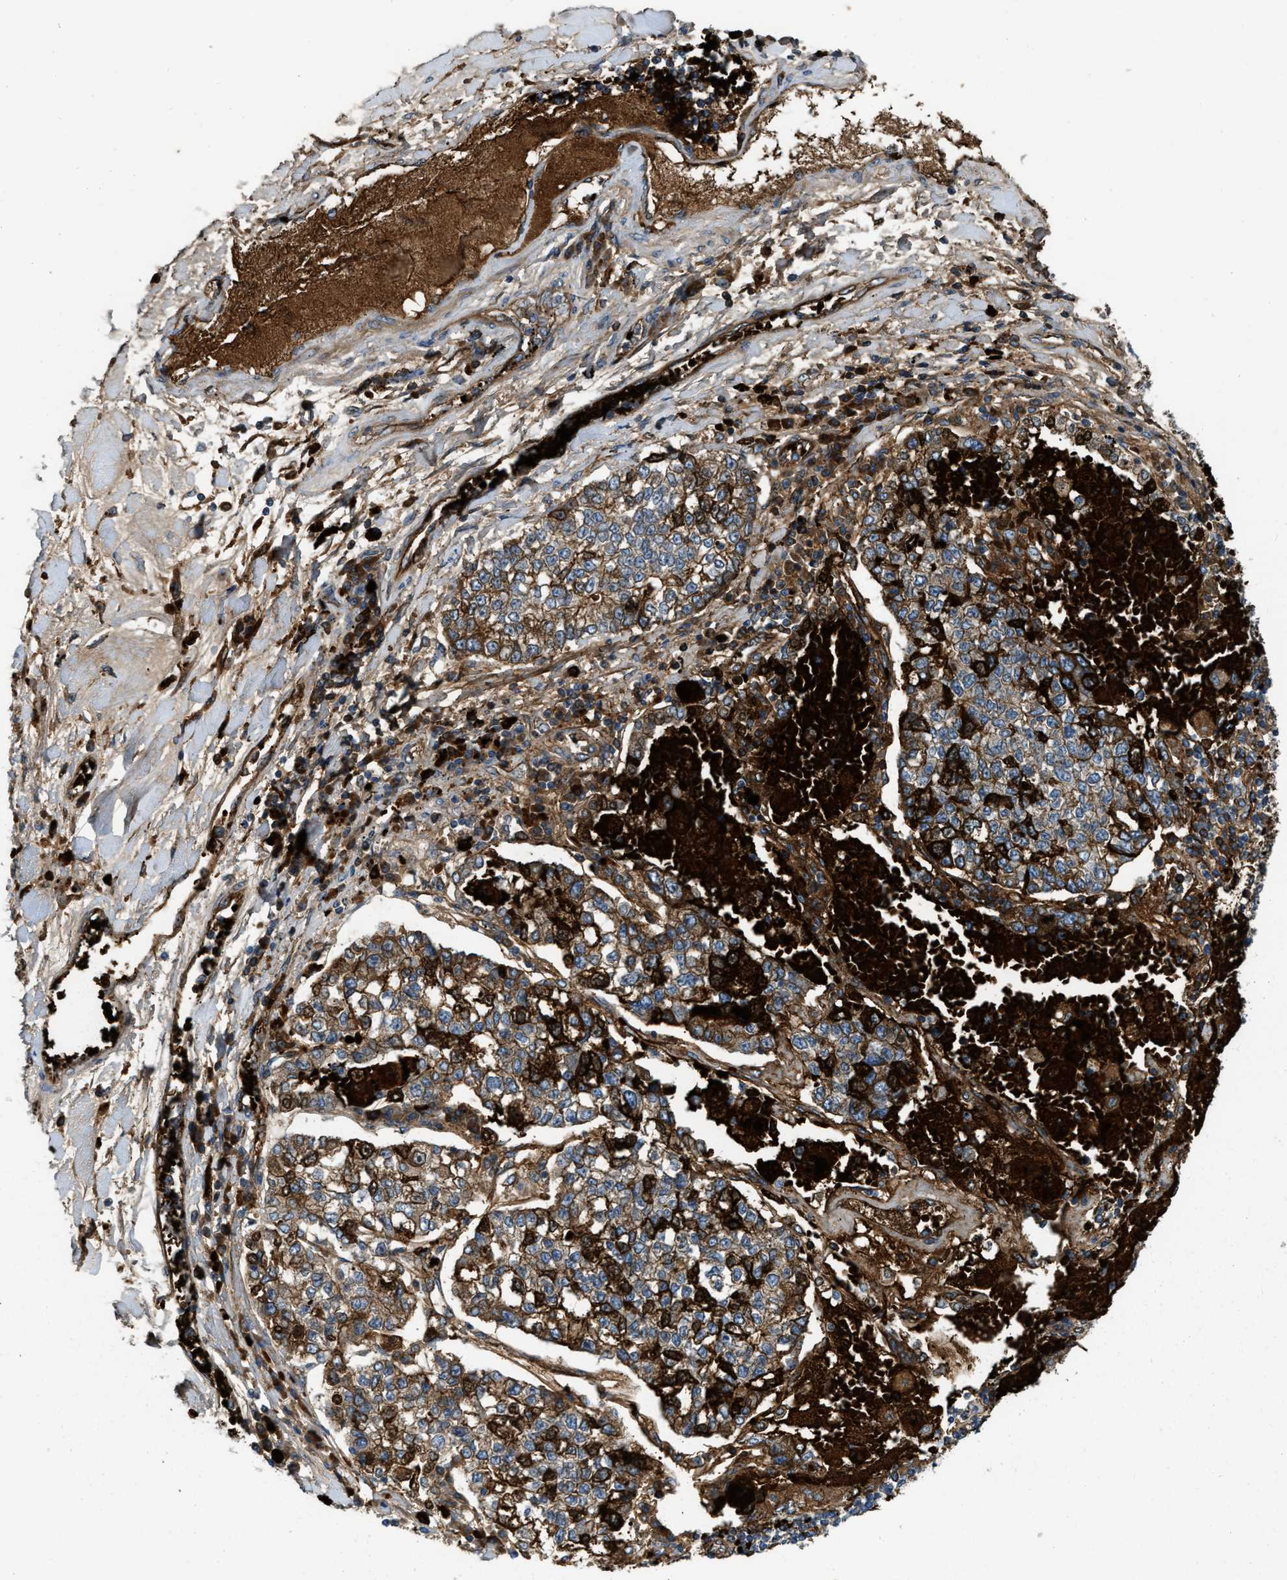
{"staining": {"intensity": "moderate", "quantity": ">75%", "location": "cytoplasmic/membranous"}, "tissue": "lung cancer", "cell_type": "Tumor cells", "image_type": "cancer", "snomed": [{"axis": "morphology", "description": "Adenocarcinoma, NOS"}, {"axis": "topography", "description": "Lung"}], "caption": "Immunohistochemical staining of human lung adenocarcinoma displays moderate cytoplasmic/membranous protein positivity in about >75% of tumor cells.", "gene": "ERC1", "patient": {"sex": "male", "age": 49}}